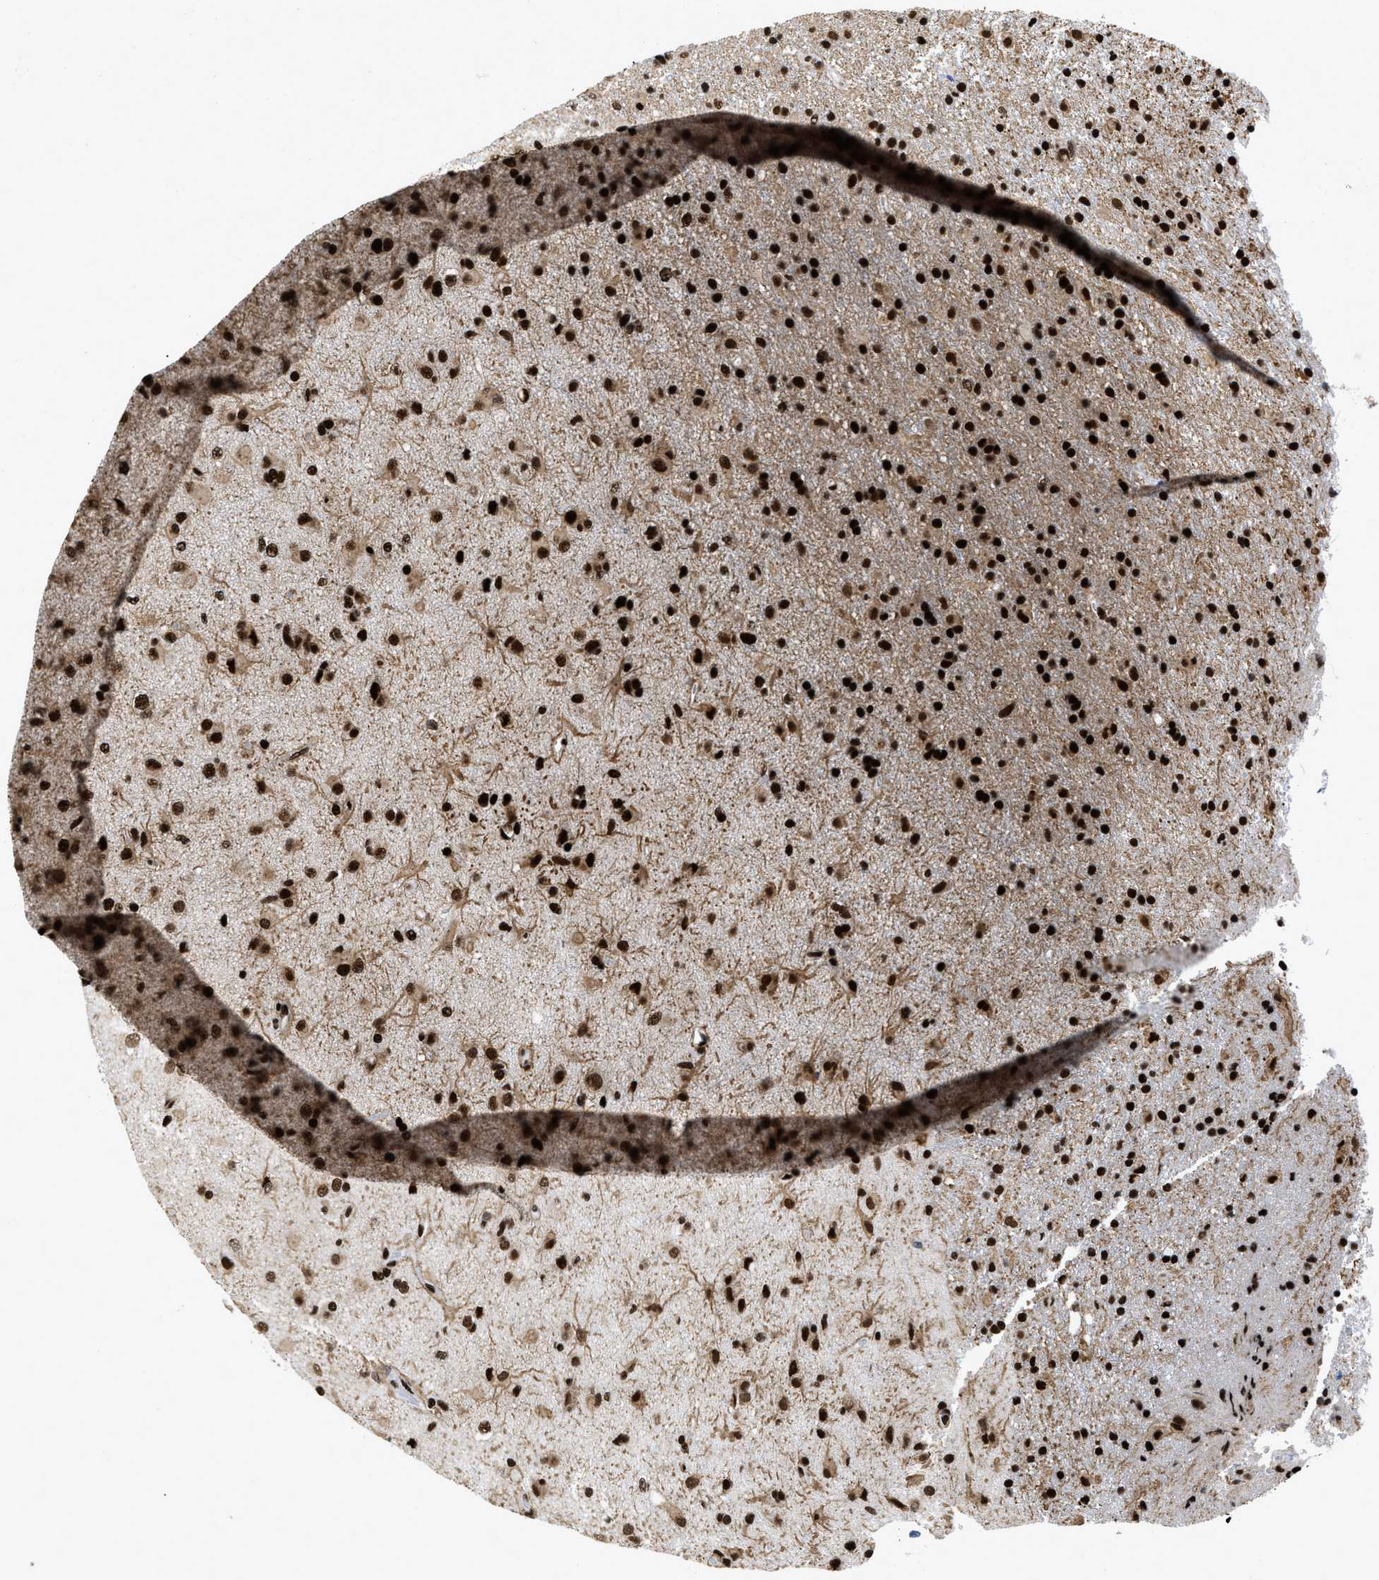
{"staining": {"intensity": "strong", "quantity": ">75%", "location": "nuclear"}, "tissue": "glioma", "cell_type": "Tumor cells", "image_type": "cancer", "snomed": [{"axis": "morphology", "description": "Glioma, malignant, Low grade"}, {"axis": "topography", "description": "Brain"}], "caption": "Immunohistochemistry photomicrograph of neoplastic tissue: glioma stained using immunohistochemistry displays high levels of strong protein expression localized specifically in the nuclear of tumor cells, appearing as a nuclear brown color.", "gene": "CREB1", "patient": {"sex": "male", "age": 65}}